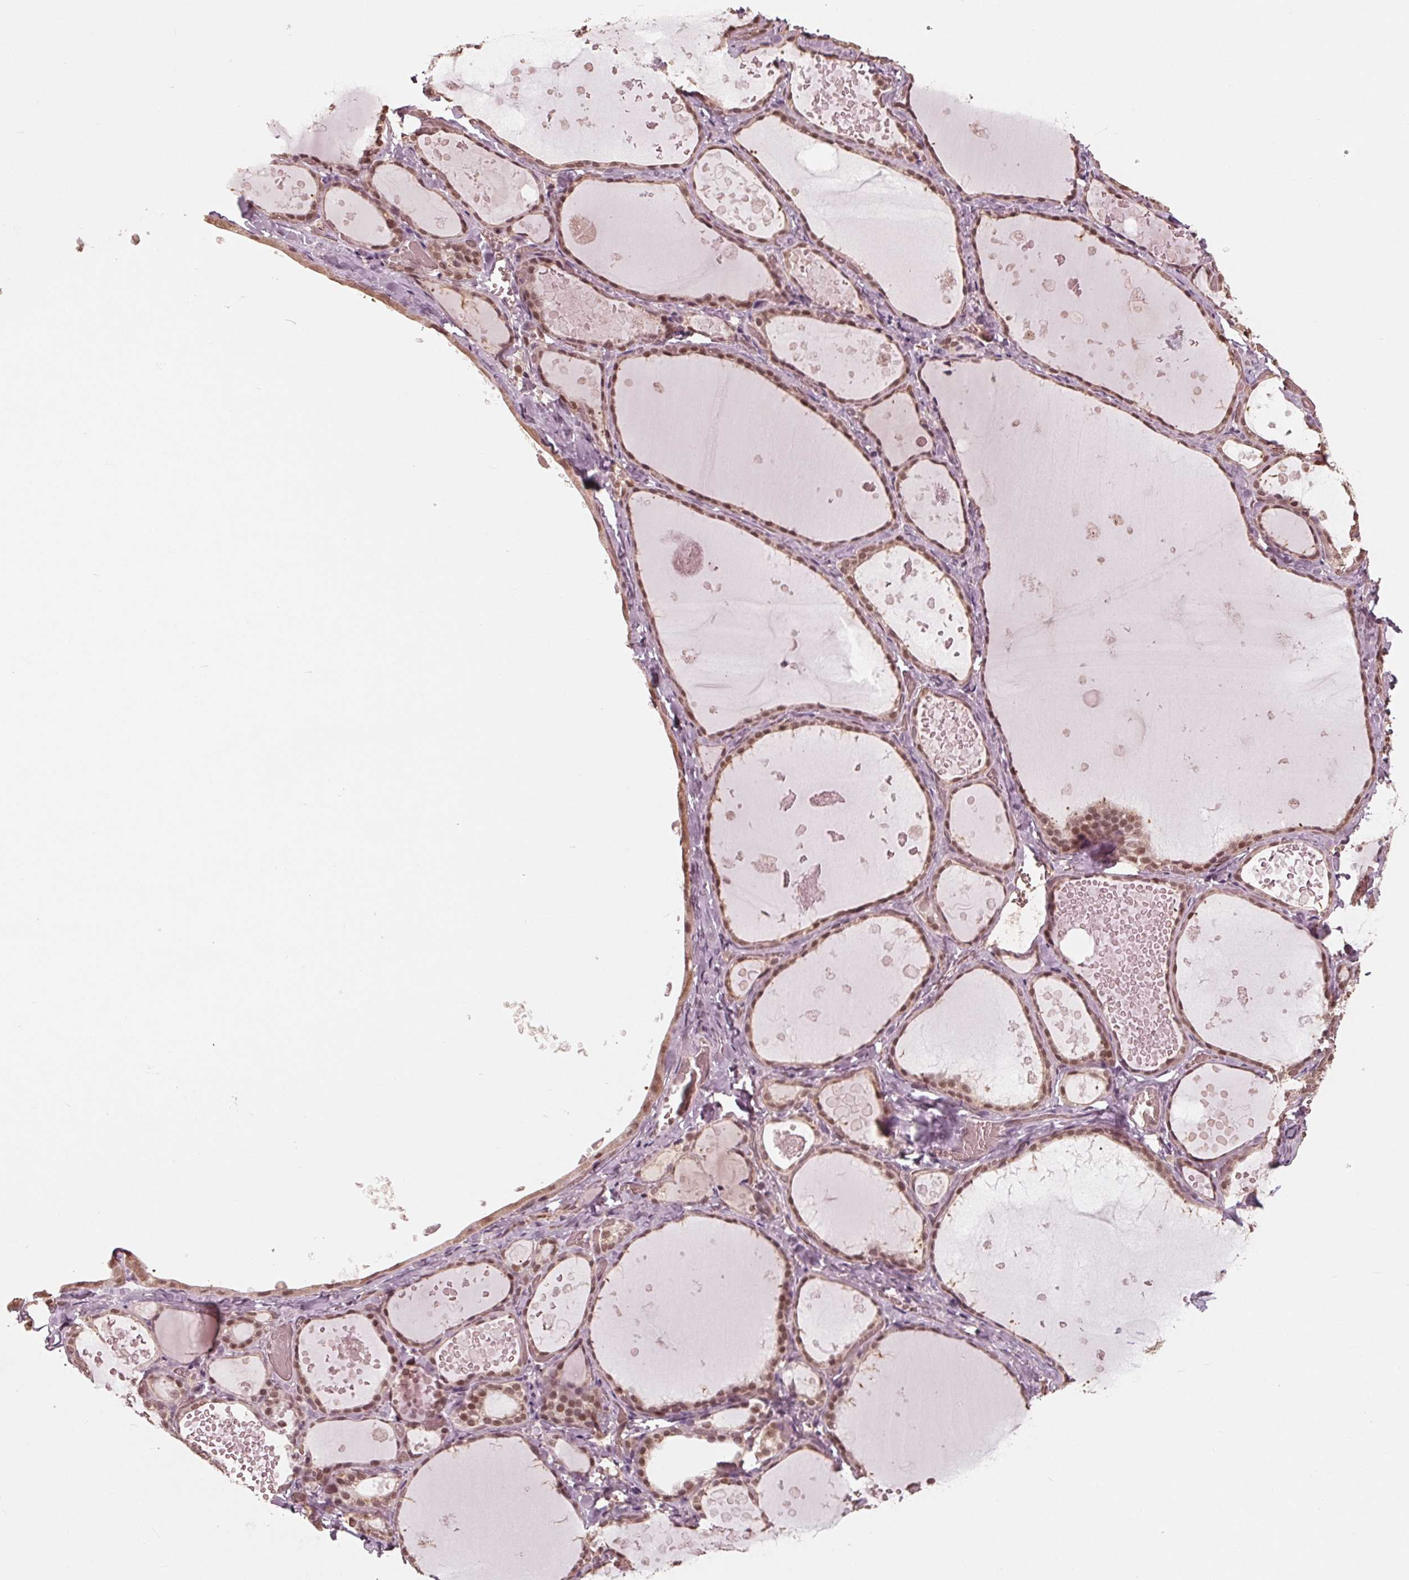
{"staining": {"intensity": "moderate", "quantity": ">75%", "location": "cytoplasmic/membranous,nuclear"}, "tissue": "thyroid gland", "cell_type": "Glandular cells", "image_type": "normal", "snomed": [{"axis": "morphology", "description": "Normal tissue, NOS"}, {"axis": "topography", "description": "Thyroid gland"}], "caption": "Protein expression analysis of unremarkable human thyroid gland reveals moderate cytoplasmic/membranous,nuclear expression in about >75% of glandular cells.", "gene": "HIRIP3", "patient": {"sex": "female", "age": 56}}